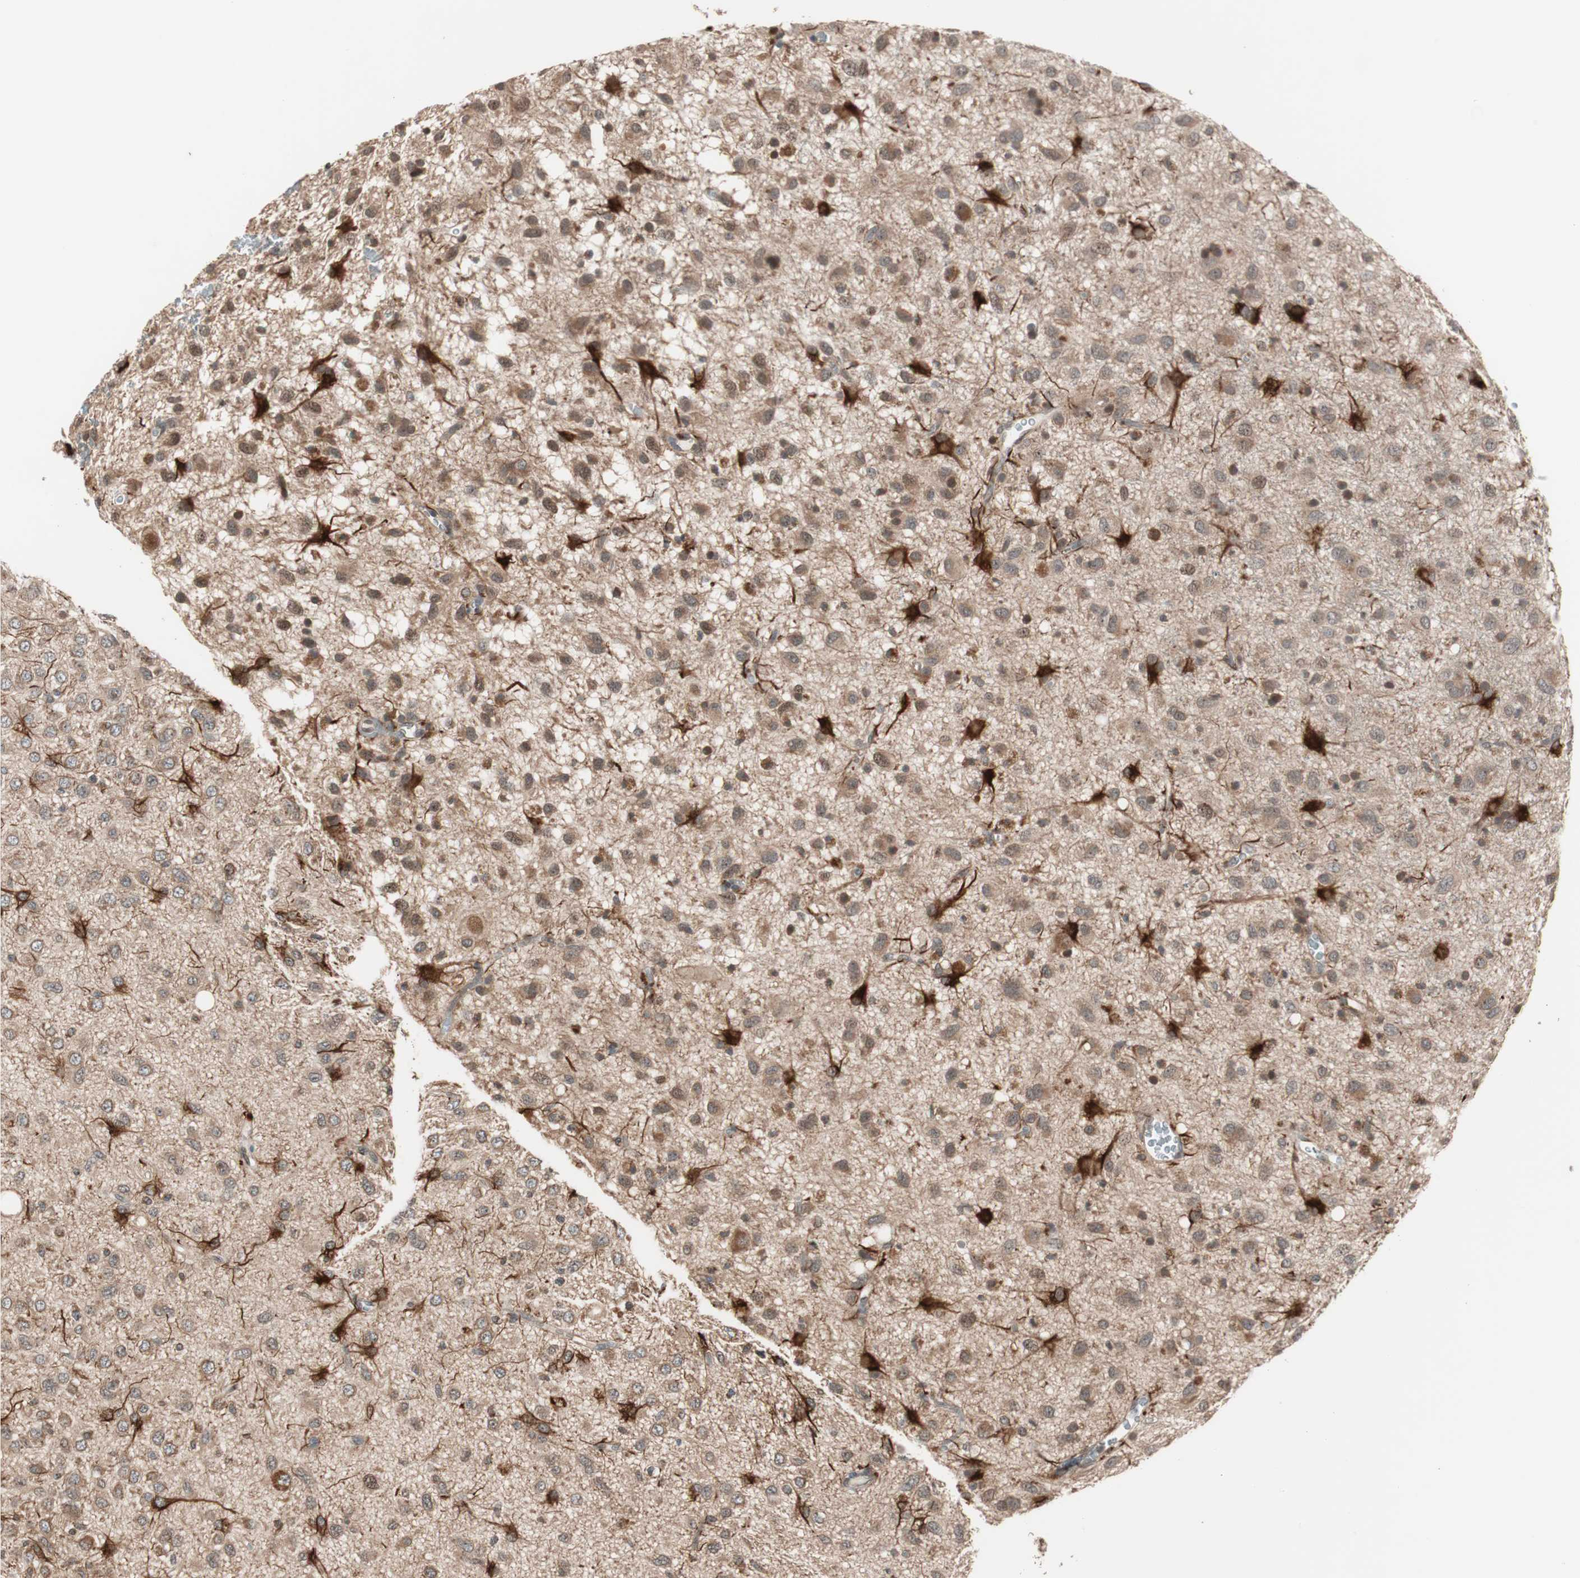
{"staining": {"intensity": "moderate", "quantity": ">75%", "location": "cytoplasmic/membranous"}, "tissue": "glioma", "cell_type": "Tumor cells", "image_type": "cancer", "snomed": [{"axis": "morphology", "description": "Glioma, malignant, Low grade"}, {"axis": "topography", "description": "Brain"}], "caption": "A brown stain highlights moderate cytoplasmic/membranous staining of a protein in human glioma tumor cells.", "gene": "FBXO5", "patient": {"sex": "male", "age": 77}}